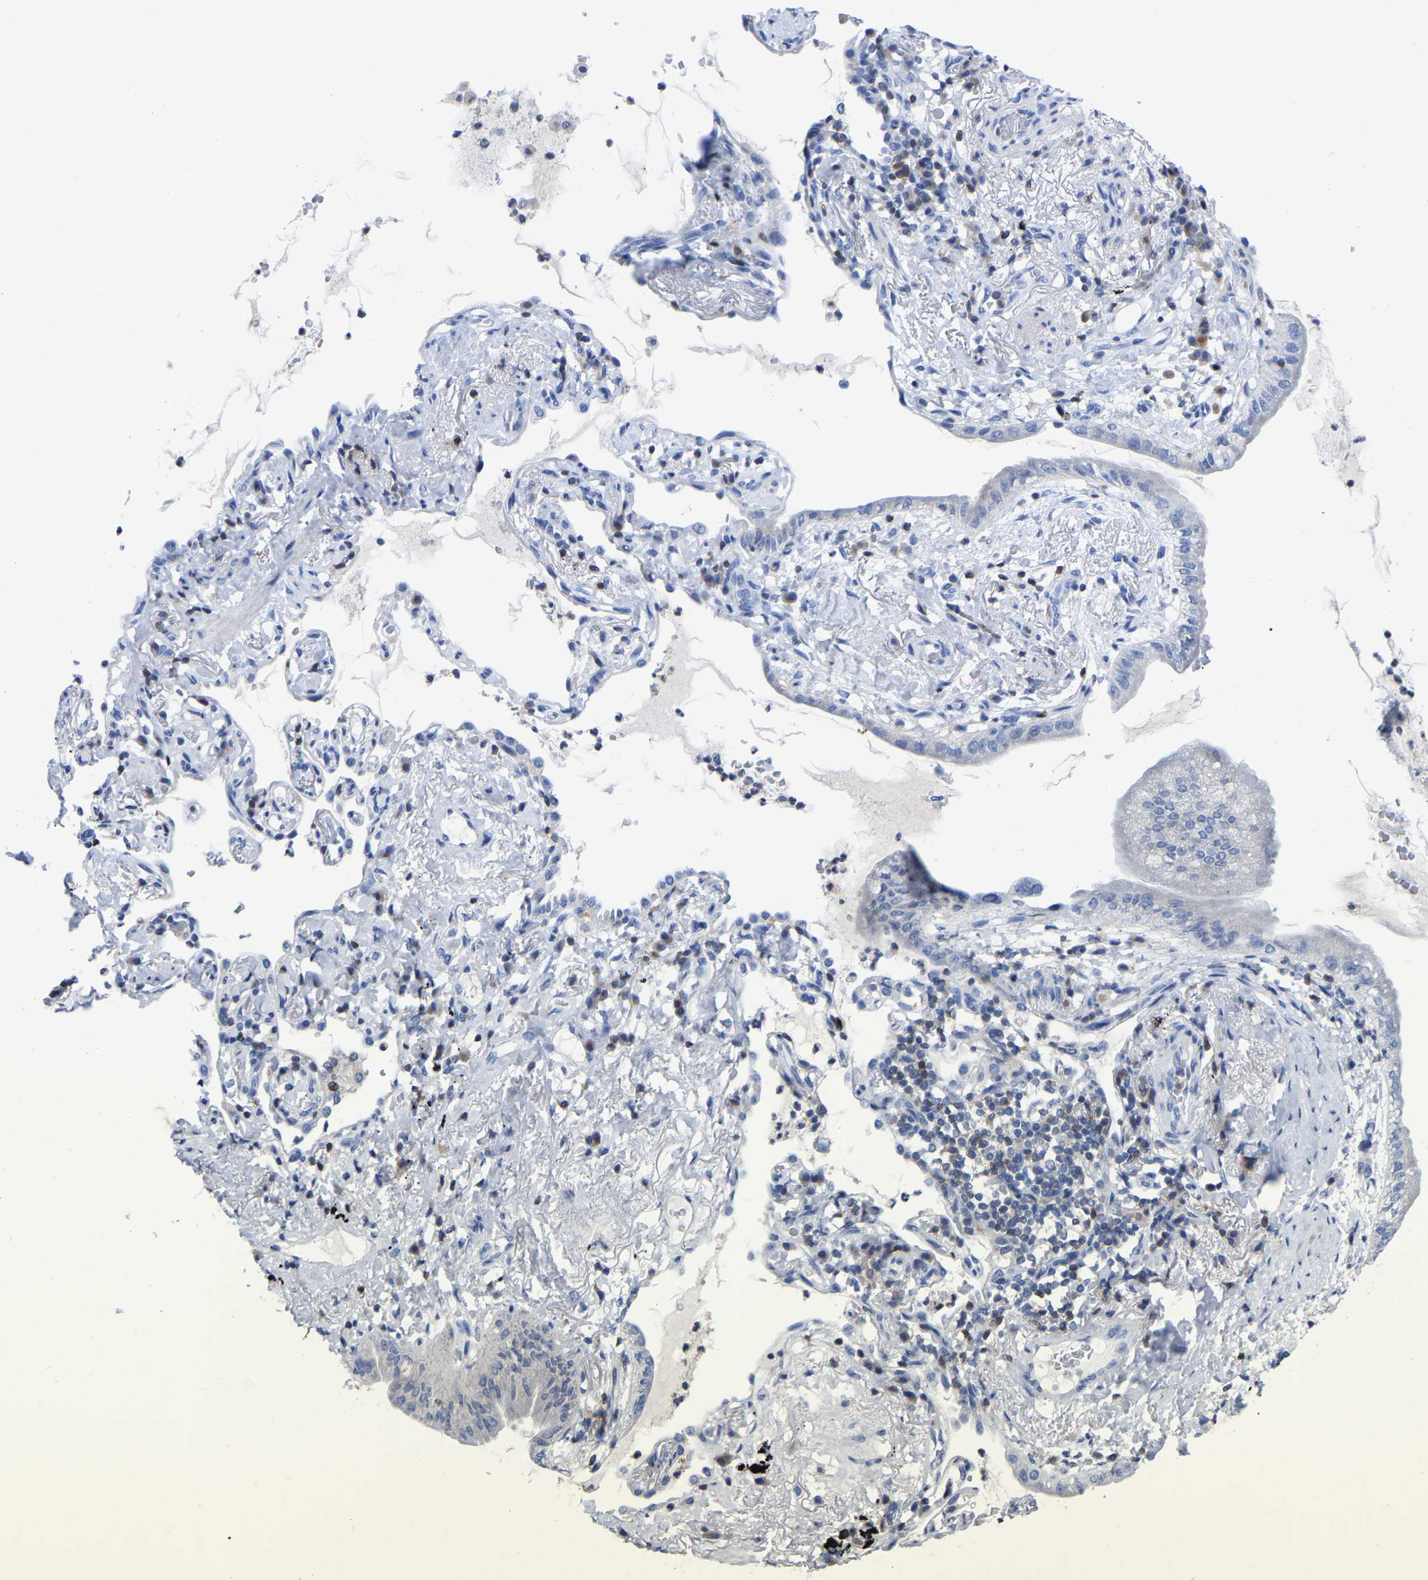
{"staining": {"intensity": "negative", "quantity": "none", "location": "none"}, "tissue": "lung cancer", "cell_type": "Tumor cells", "image_type": "cancer", "snomed": [{"axis": "morphology", "description": "Normal tissue, NOS"}, {"axis": "morphology", "description": "Adenocarcinoma, NOS"}, {"axis": "topography", "description": "Bronchus"}, {"axis": "topography", "description": "Lung"}], "caption": "The image displays no staining of tumor cells in lung cancer (adenocarcinoma).", "gene": "PTPN7", "patient": {"sex": "female", "age": 70}}